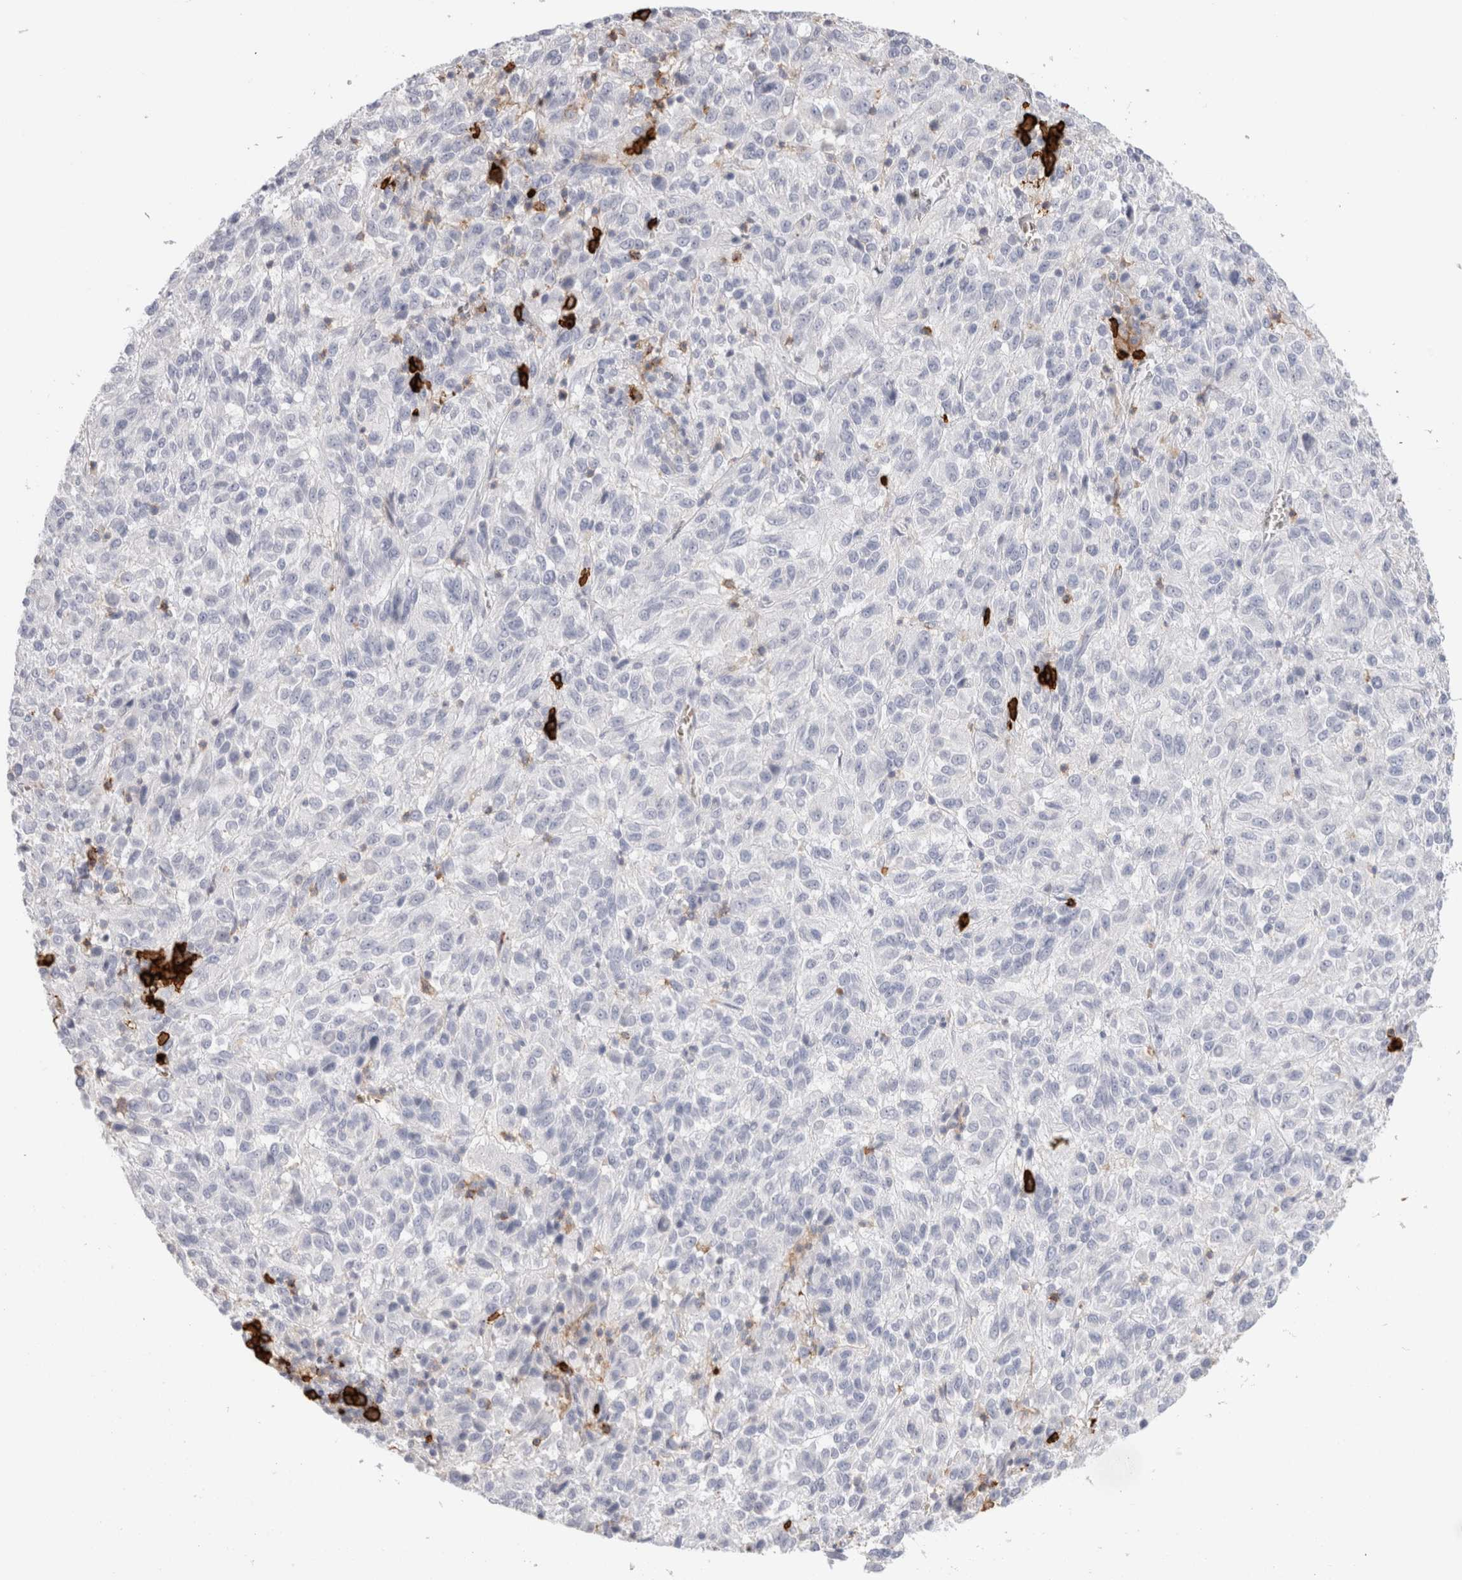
{"staining": {"intensity": "negative", "quantity": "none", "location": "none"}, "tissue": "melanoma", "cell_type": "Tumor cells", "image_type": "cancer", "snomed": [{"axis": "morphology", "description": "Malignant melanoma, Metastatic site"}, {"axis": "topography", "description": "Lung"}], "caption": "Immunohistochemistry (IHC) of human malignant melanoma (metastatic site) demonstrates no positivity in tumor cells.", "gene": "CD38", "patient": {"sex": "male", "age": 64}}